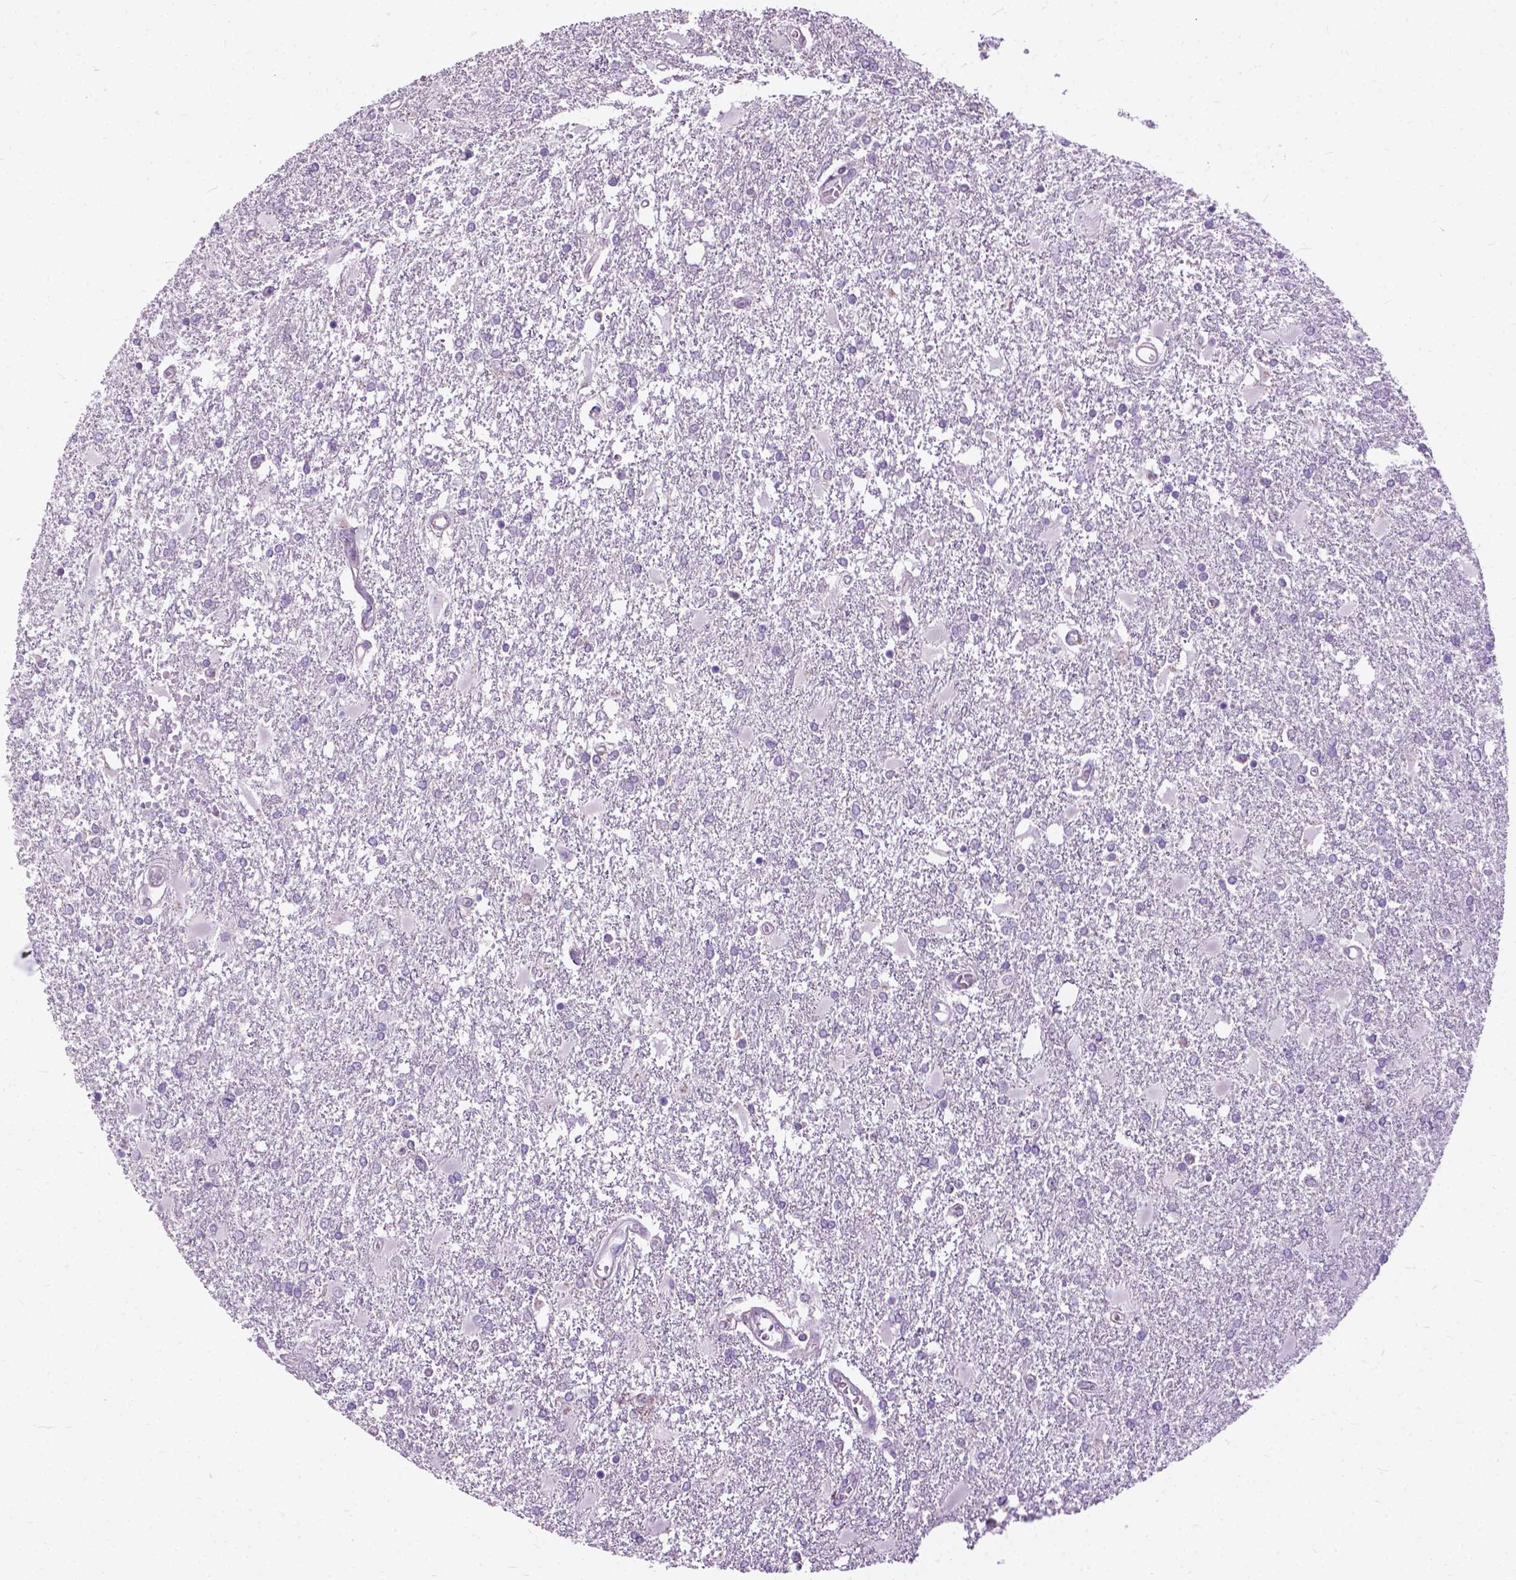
{"staining": {"intensity": "negative", "quantity": "none", "location": "none"}, "tissue": "glioma", "cell_type": "Tumor cells", "image_type": "cancer", "snomed": [{"axis": "morphology", "description": "Glioma, malignant, High grade"}, {"axis": "topography", "description": "Cerebral cortex"}], "caption": "Glioma stained for a protein using IHC demonstrates no positivity tumor cells.", "gene": "JAK3", "patient": {"sex": "male", "age": 79}}